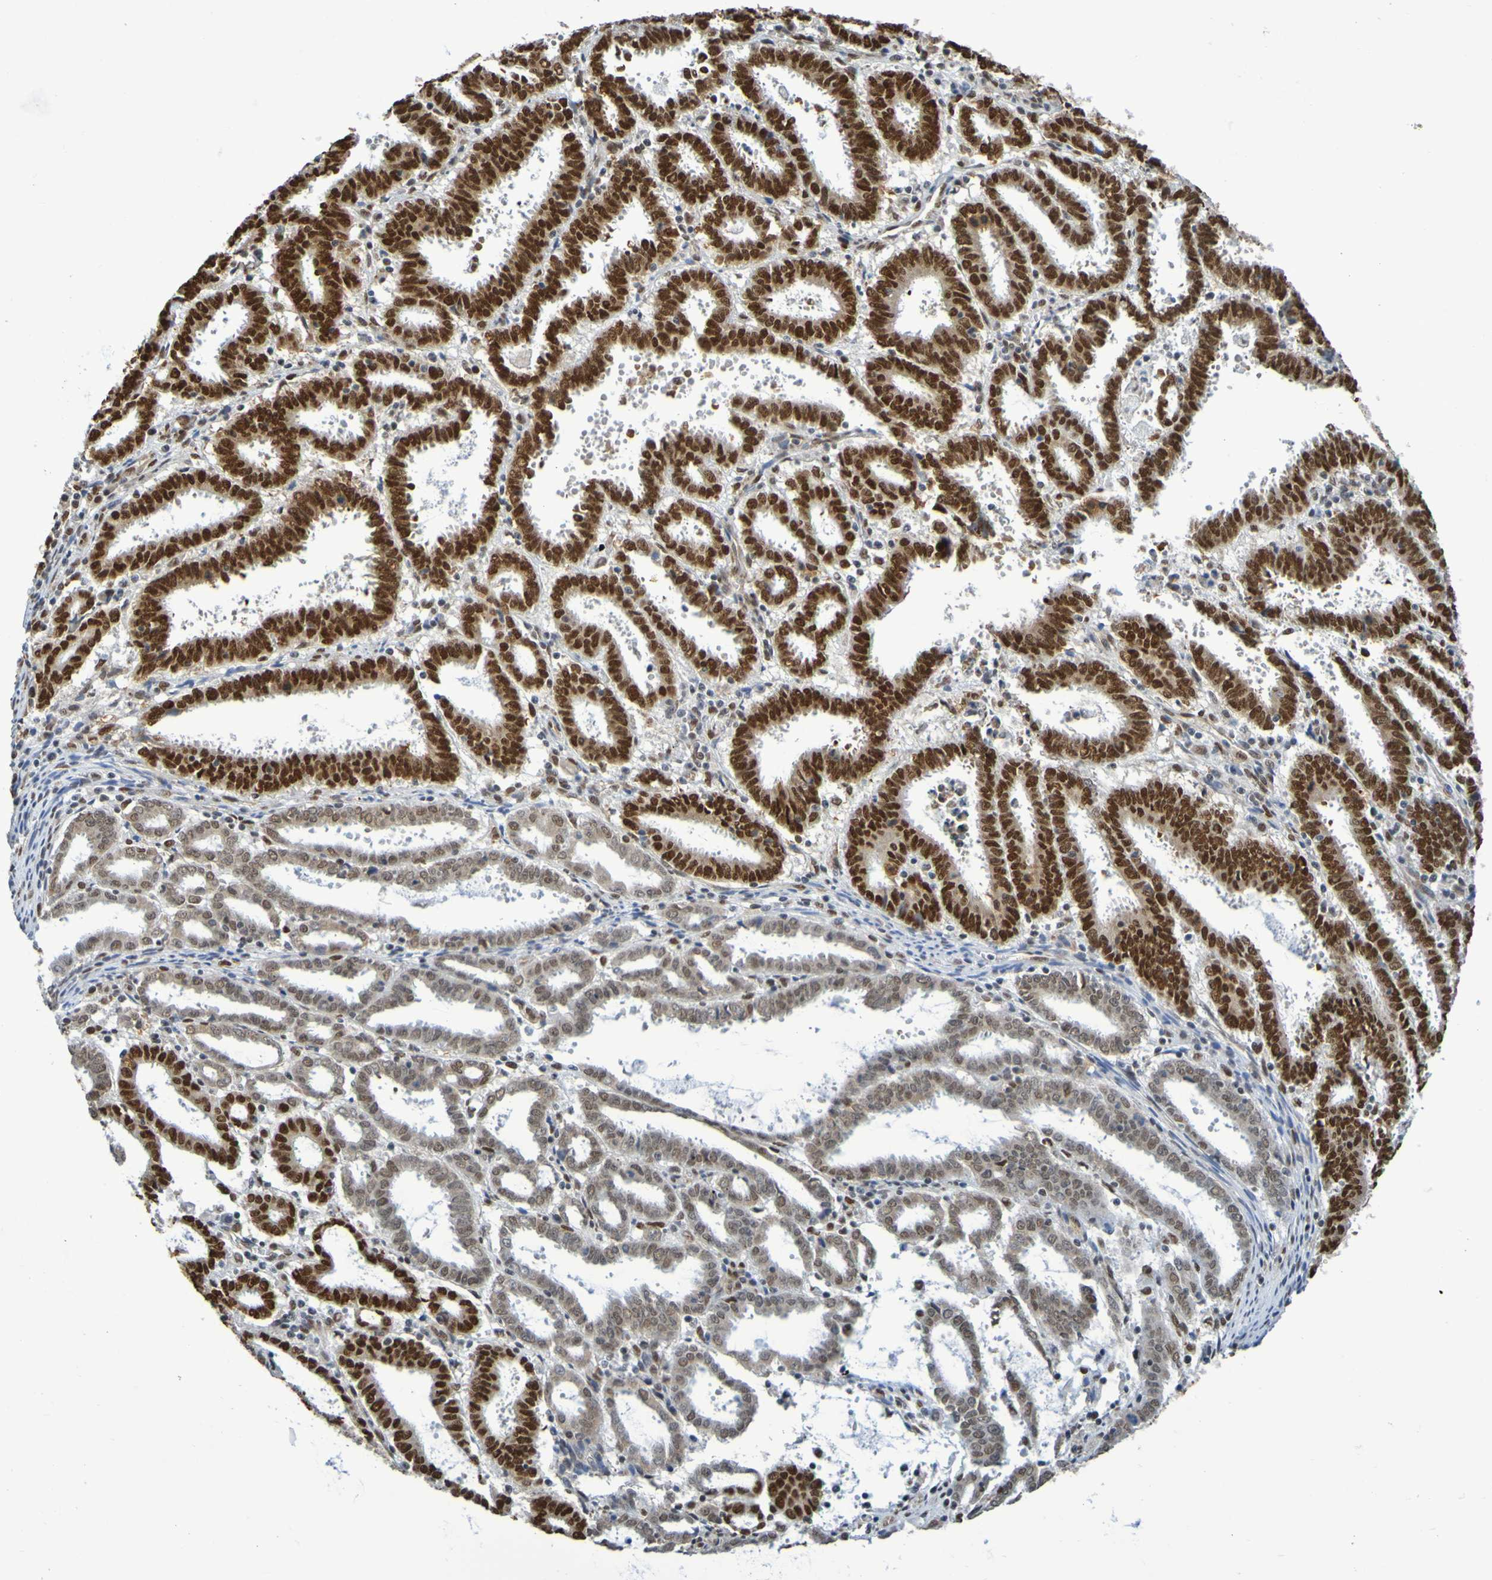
{"staining": {"intensity": "strong", "quantity": ">75%", "location": "nuclear"}, "tissue": "endometrial cancer", "cell_type": "Tumor cells", "image_type": "cancer", "snomed": [{"axis": "morphology", "description": "Adenocarcinoma, NOS"}, {"axis": "topography", "description": "Uterus"}], "caption": "Endometrial adenocarcinoma stained for a protein (brown) reveals strong nuclear positive staining in about >75% of tumor cells.", "gene": "HDAC2", "patient": {"sex": "female", "age": 83}}